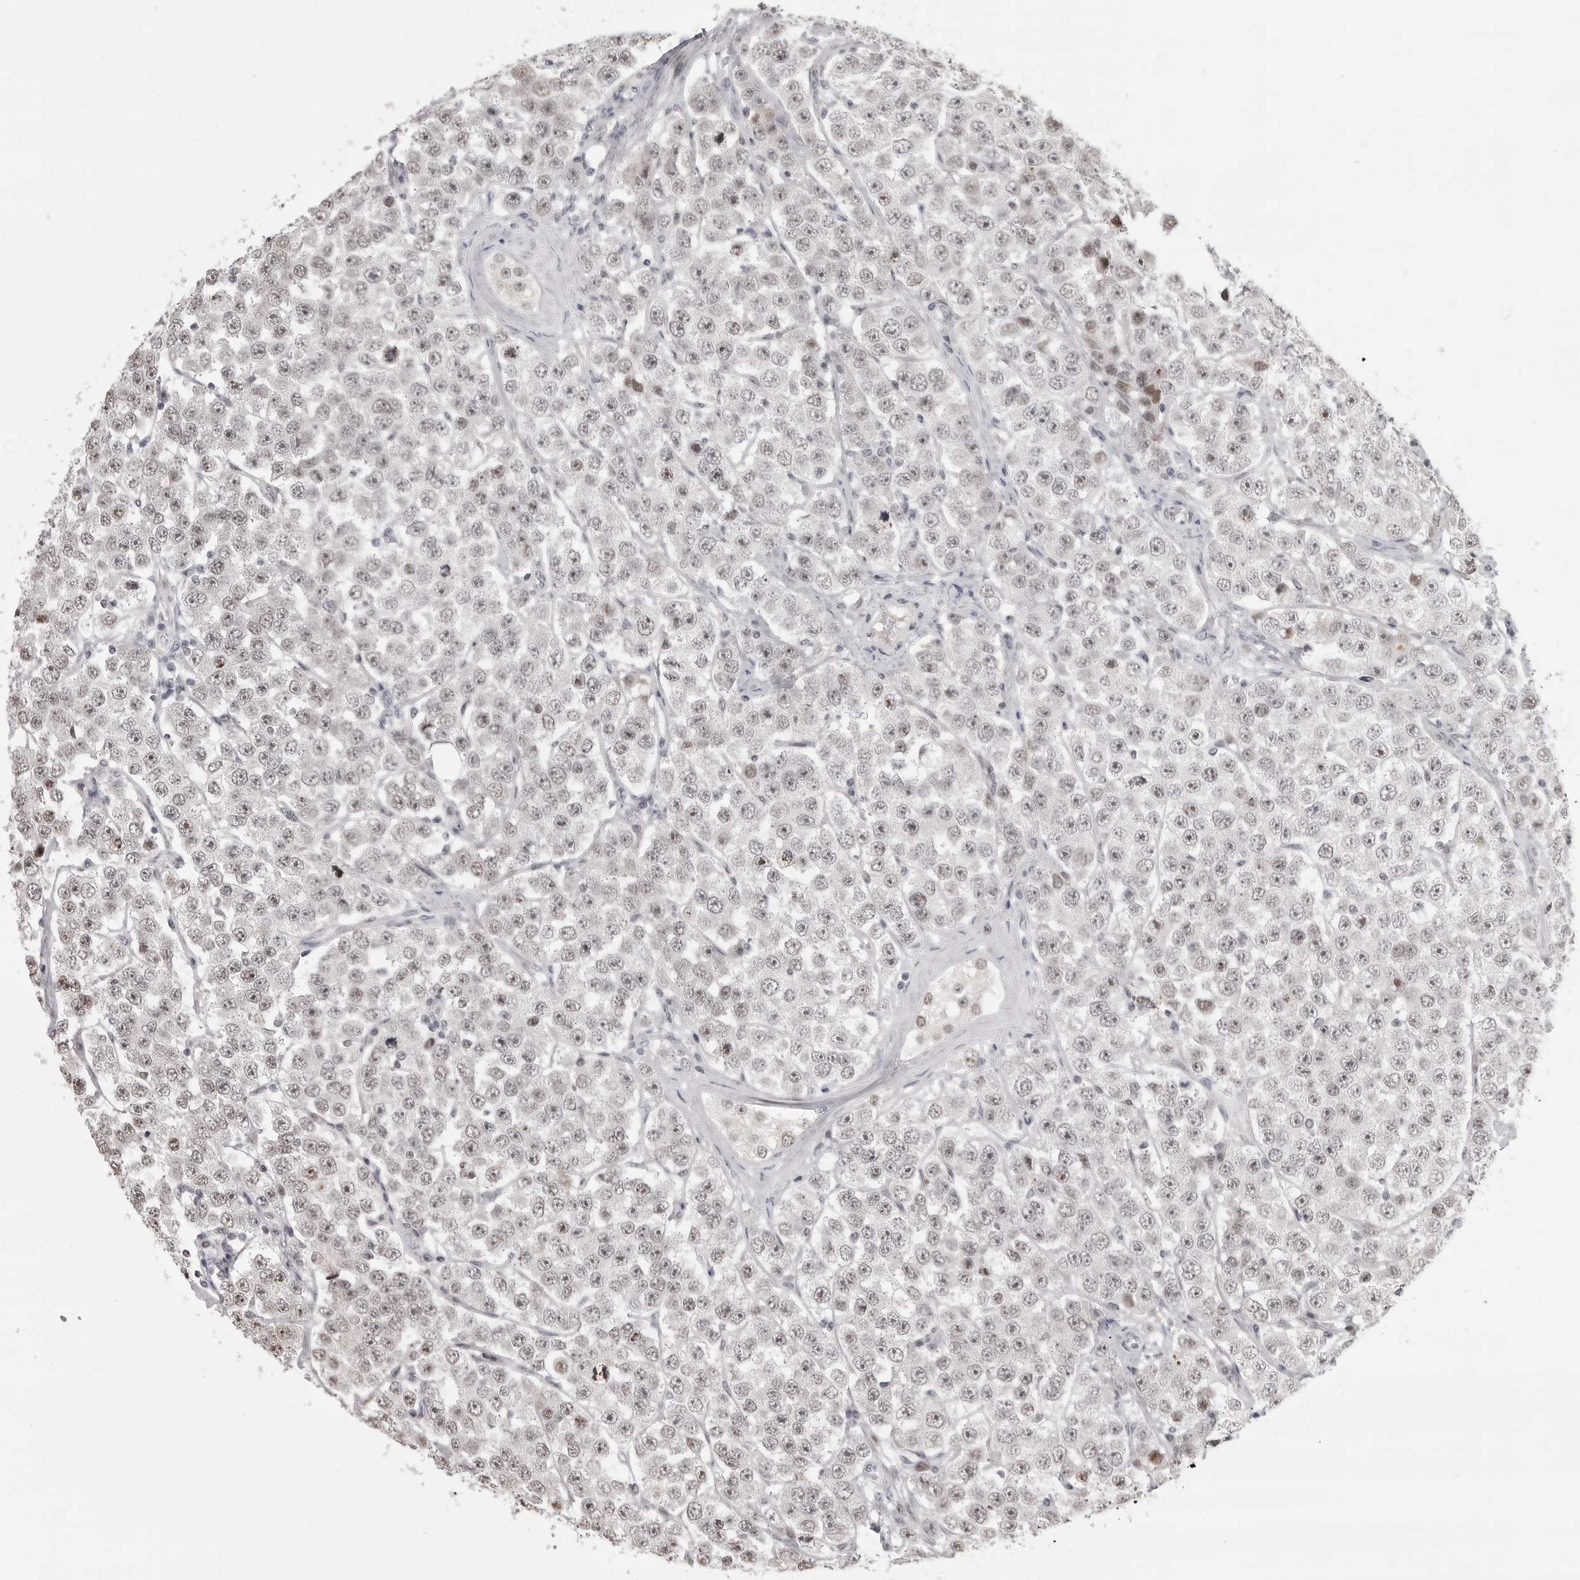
{"staining": {"intensity": "weak", "quantity": "<25%", "location": "nuclear"}, "tissue": "testis cancer", "cell_type": "Tumor cells", "image_type": "cancer", "snomed": [{"axis": "morphology", "description": "Seminoma, NOS"}, {"axis": "topography", "description": "Testis"}], "caption": "This photomicrograph is of testis cancer stained with immunohistochemistry (IHC) to label a protein in brown with the nuclei are counter-stained blue. There is no positivity in tumor cells.", "gene": "PHF3", "patient": {"sex": "male", "age": 28}}